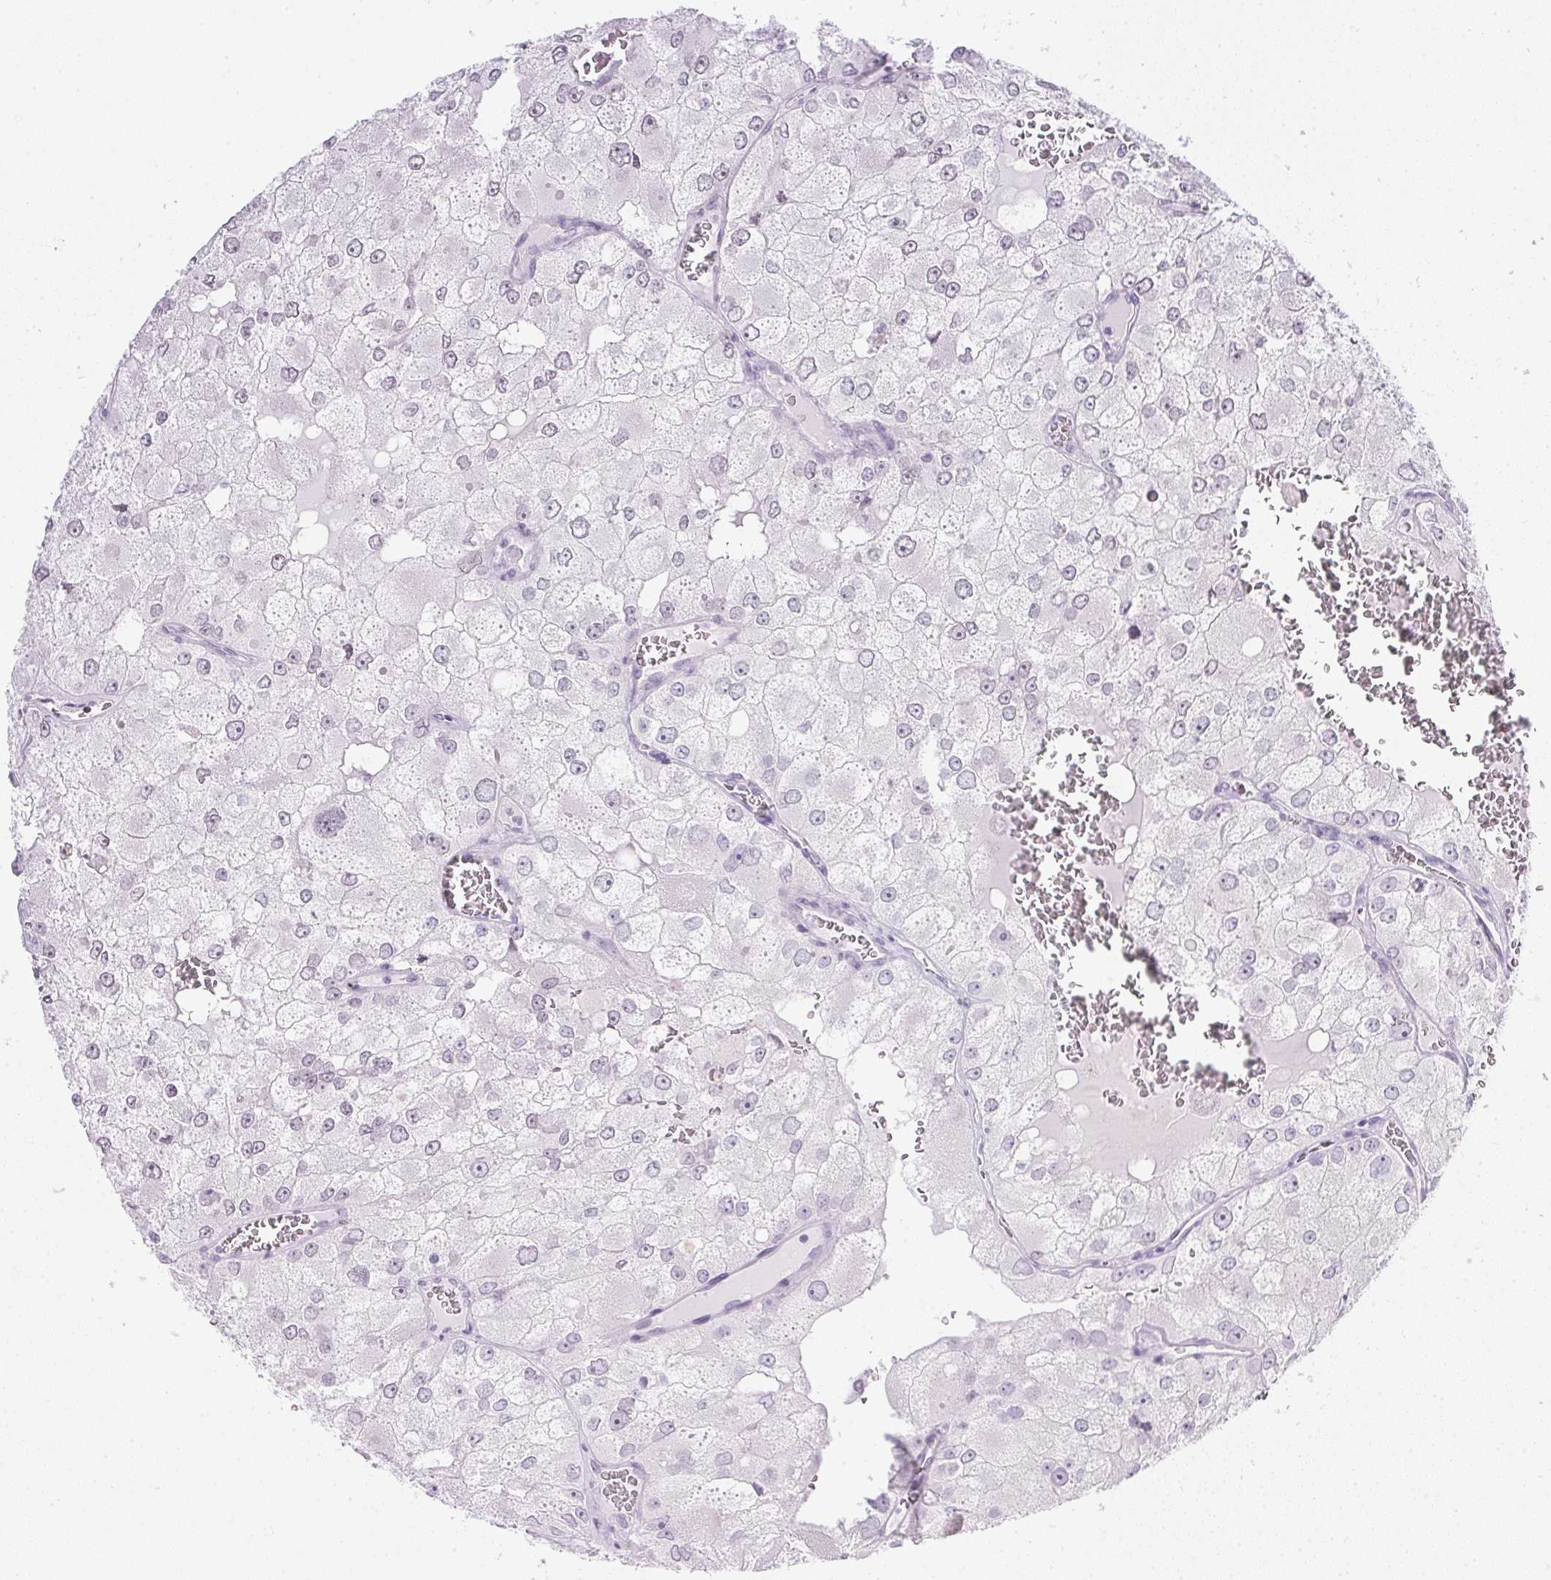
{"staining": {"intensity": "negative", "quantity": "none", "location": "none"}, "tissue": "renal cancer", "cell_type": "Tumor cells", "image_type": "cancer", "snomed": [{"axis": "morphology", "description": "Adenocarcinoma, NOS"}, {"axis": "topography", "description": "Kidney"}], "caption": "Renal cancer (adenocarcinoma) stained for a protein using immunohistochemistry reveals no positivity tumor cells.", "gene": "CPB1", "patient": {"sex": "female", "age": 70}}